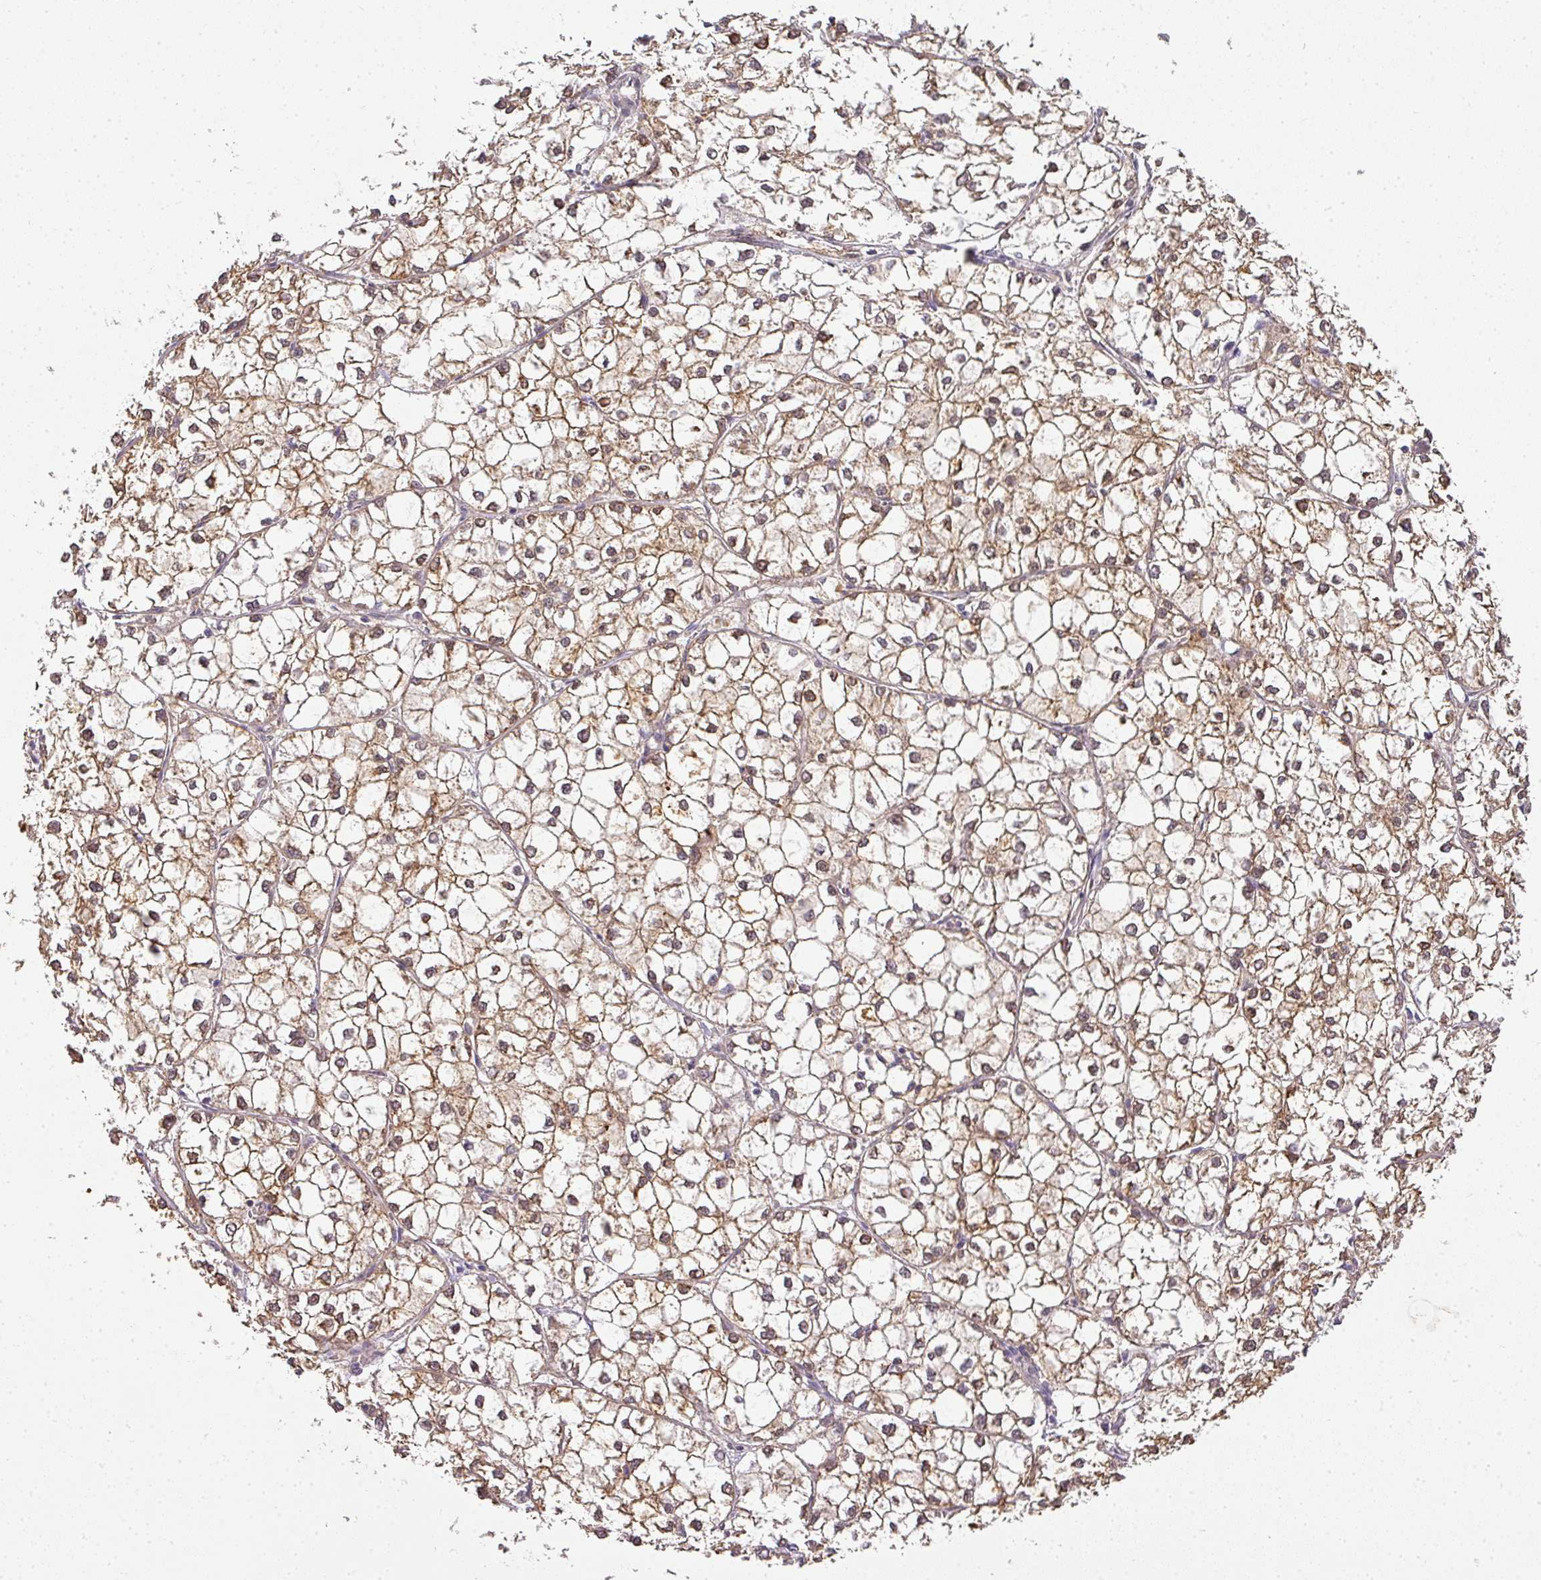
{"staining": {"intensity": "moderate", "quantity": "25%-75%", "location": "cytoplasmic/membranous,nuclear"}, "tissue": "liver cancer", "cell_type": "Tumor cells", "image_type": "cancer", "snomed": [{"axis": "morphology", "description": "Carcinoma, Hepatocellular, NOS"}, {"axis": "topography", "description": "Liver"}], "caption": "The image reveals staining of liver cancer (hepatocellular carcinoma), revealing moderate cytoplasmic/membranous and nuclear protein staining (brown color) within tumor cells.", "gene": "ADH5", "patient": {"sex": "female", "age": 43}}